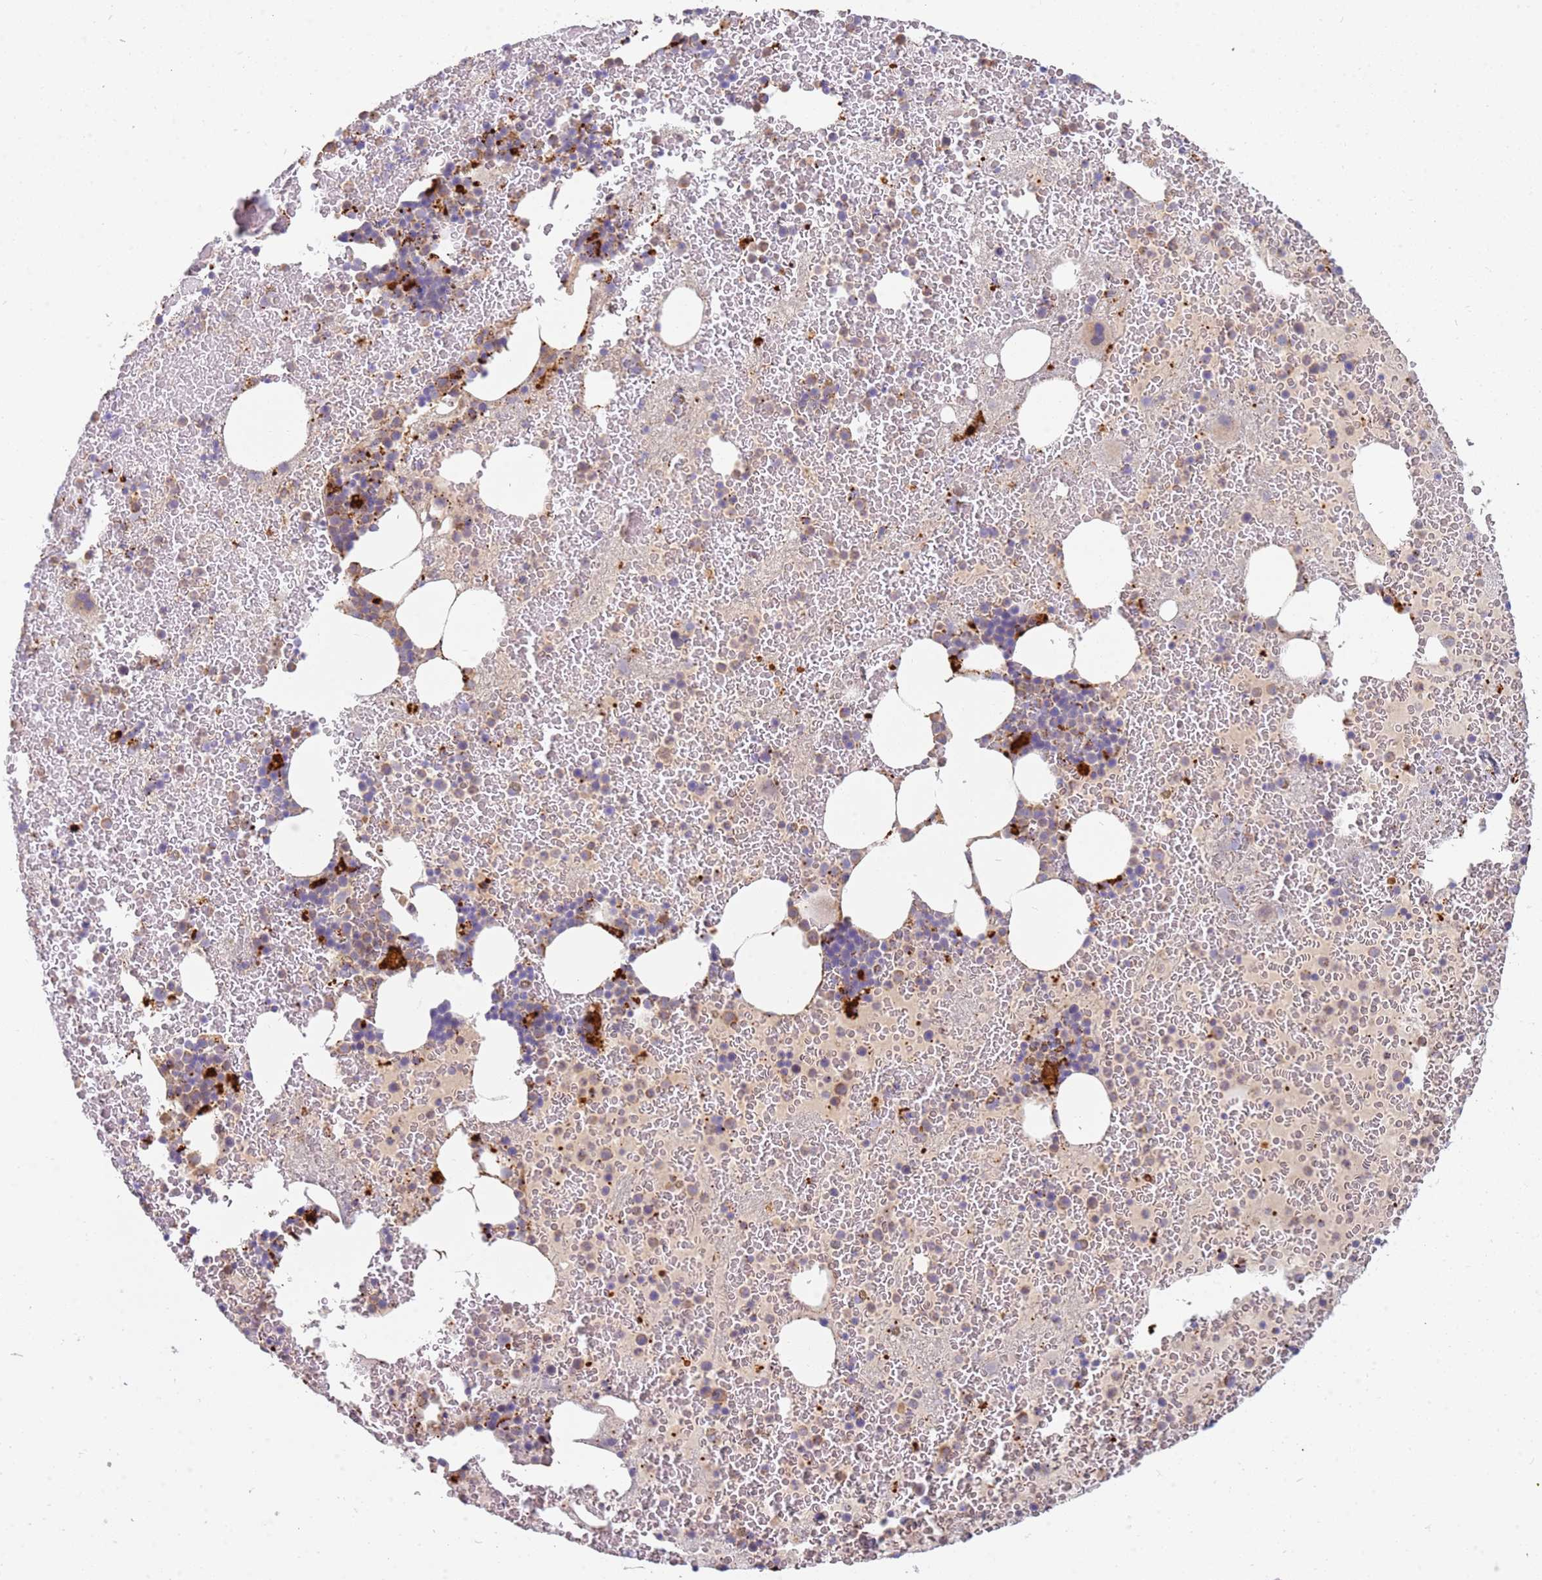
{"staining": {"intensity": "weak", "quantity": "<25%", "location": "cytoplasmic/membranous"}, "tissue": "bone marrow", "cell_type": "Hematopoietic cells", "image_type": "normal", "snomed": [{"axis": "morphology", "description": "Normal tissue, NOS"}, {"axis": "topography", "description": "Bone marrow"}], "caption": "IHC histopathology image of benign human bone marrow stained for a protein (brown), which shows no positivity in hematopoietic cells.", "gene": "TMEM229B", "patient": {"sex": "male", "age": 26}}